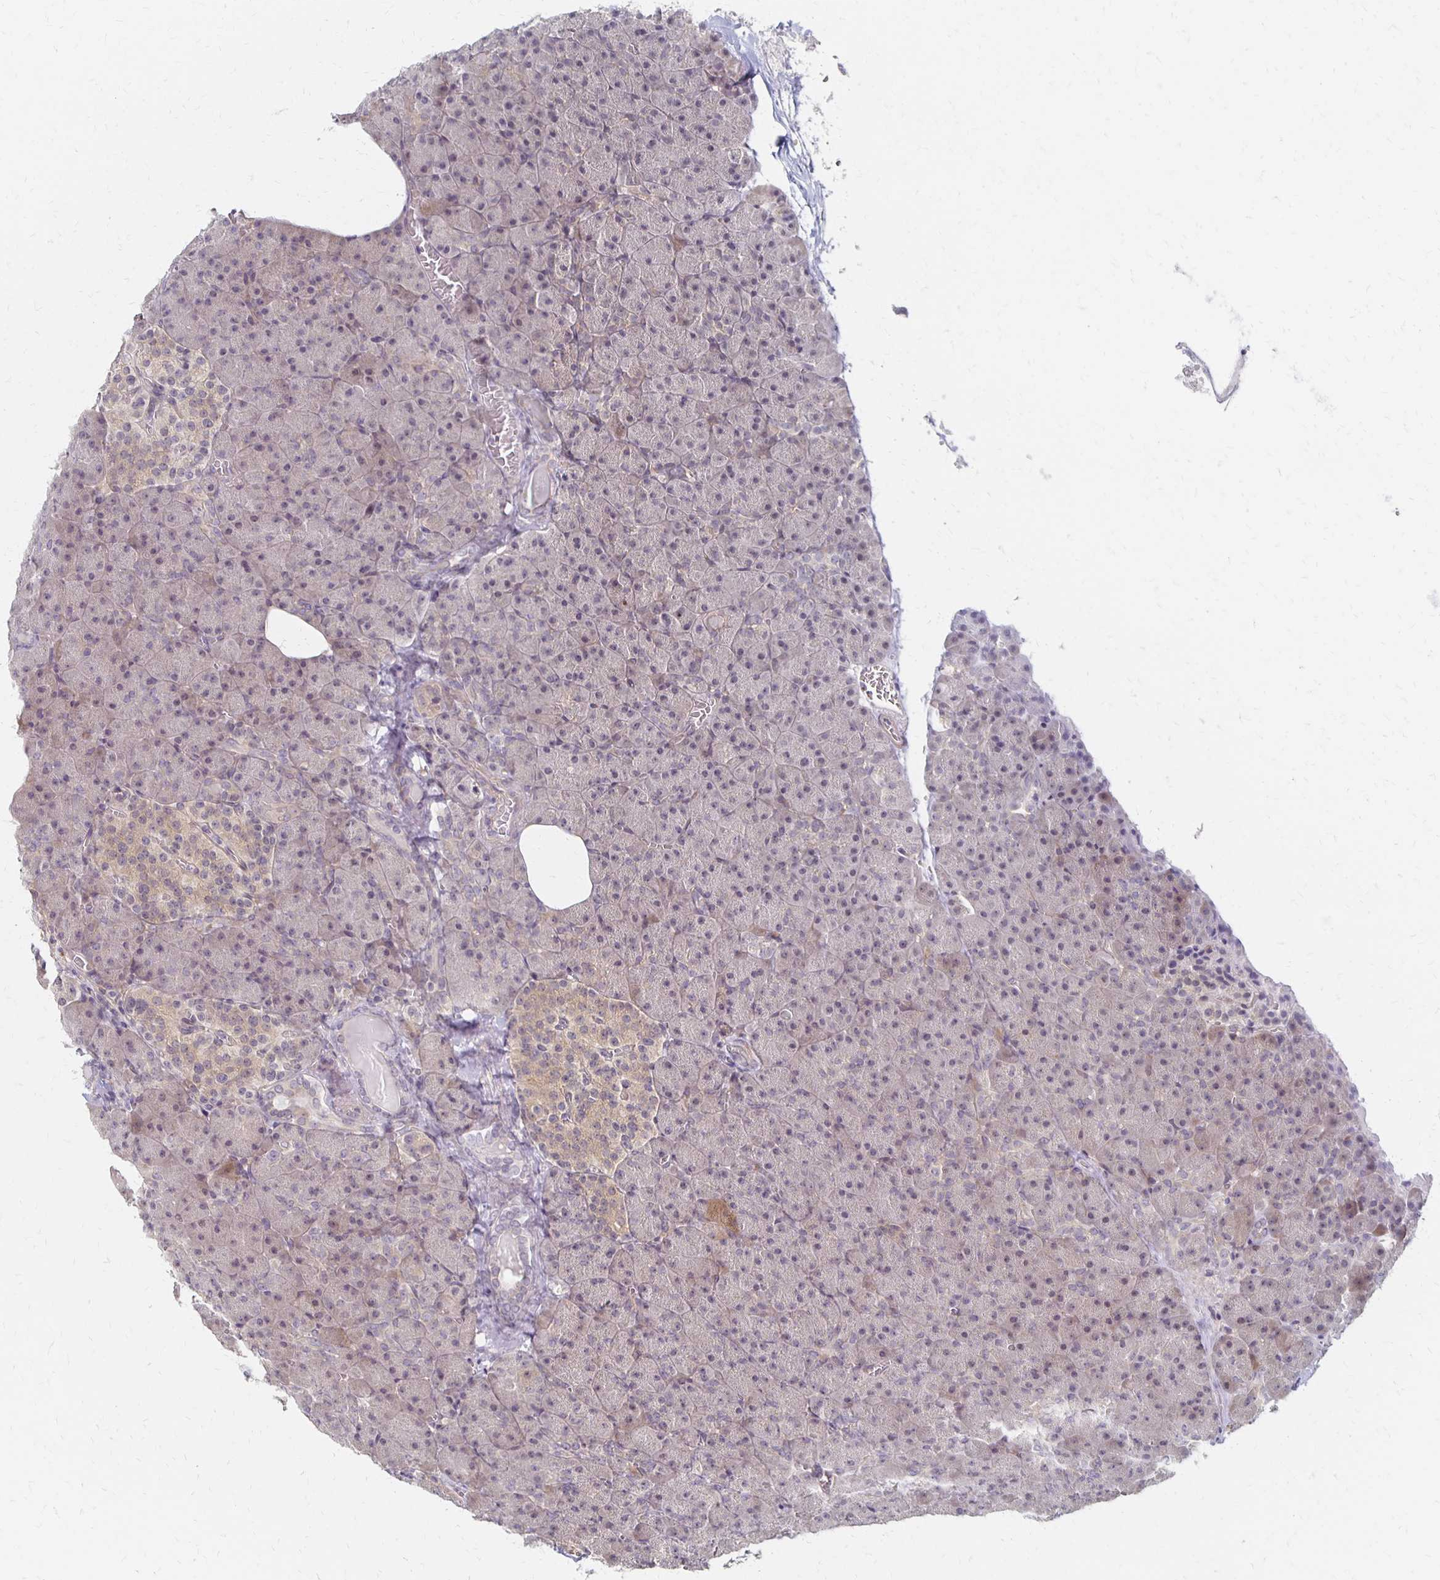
{"staining": {"intensity": "weak", "quantity": "<25%", "location": "cytoplasmic/membranous"}, "tissue": "pancreas", "cell_type": "Exocrine glandular cells", "image_type": "normal", "snomed": [{"axis": "morphology", "description": "Normal tissue, NOS"}, {"axis": "topography", "description": "Pancreas"}], "caption": "Micrograph shows no protein staining in exocrine glandular cells of normal pancreas. (DAB (3,3'-diaminobenzidine) IHC with hematoxylin counter stain).", "gene": "PRKCB", "patient": {"sex": "female", "age": 74}}